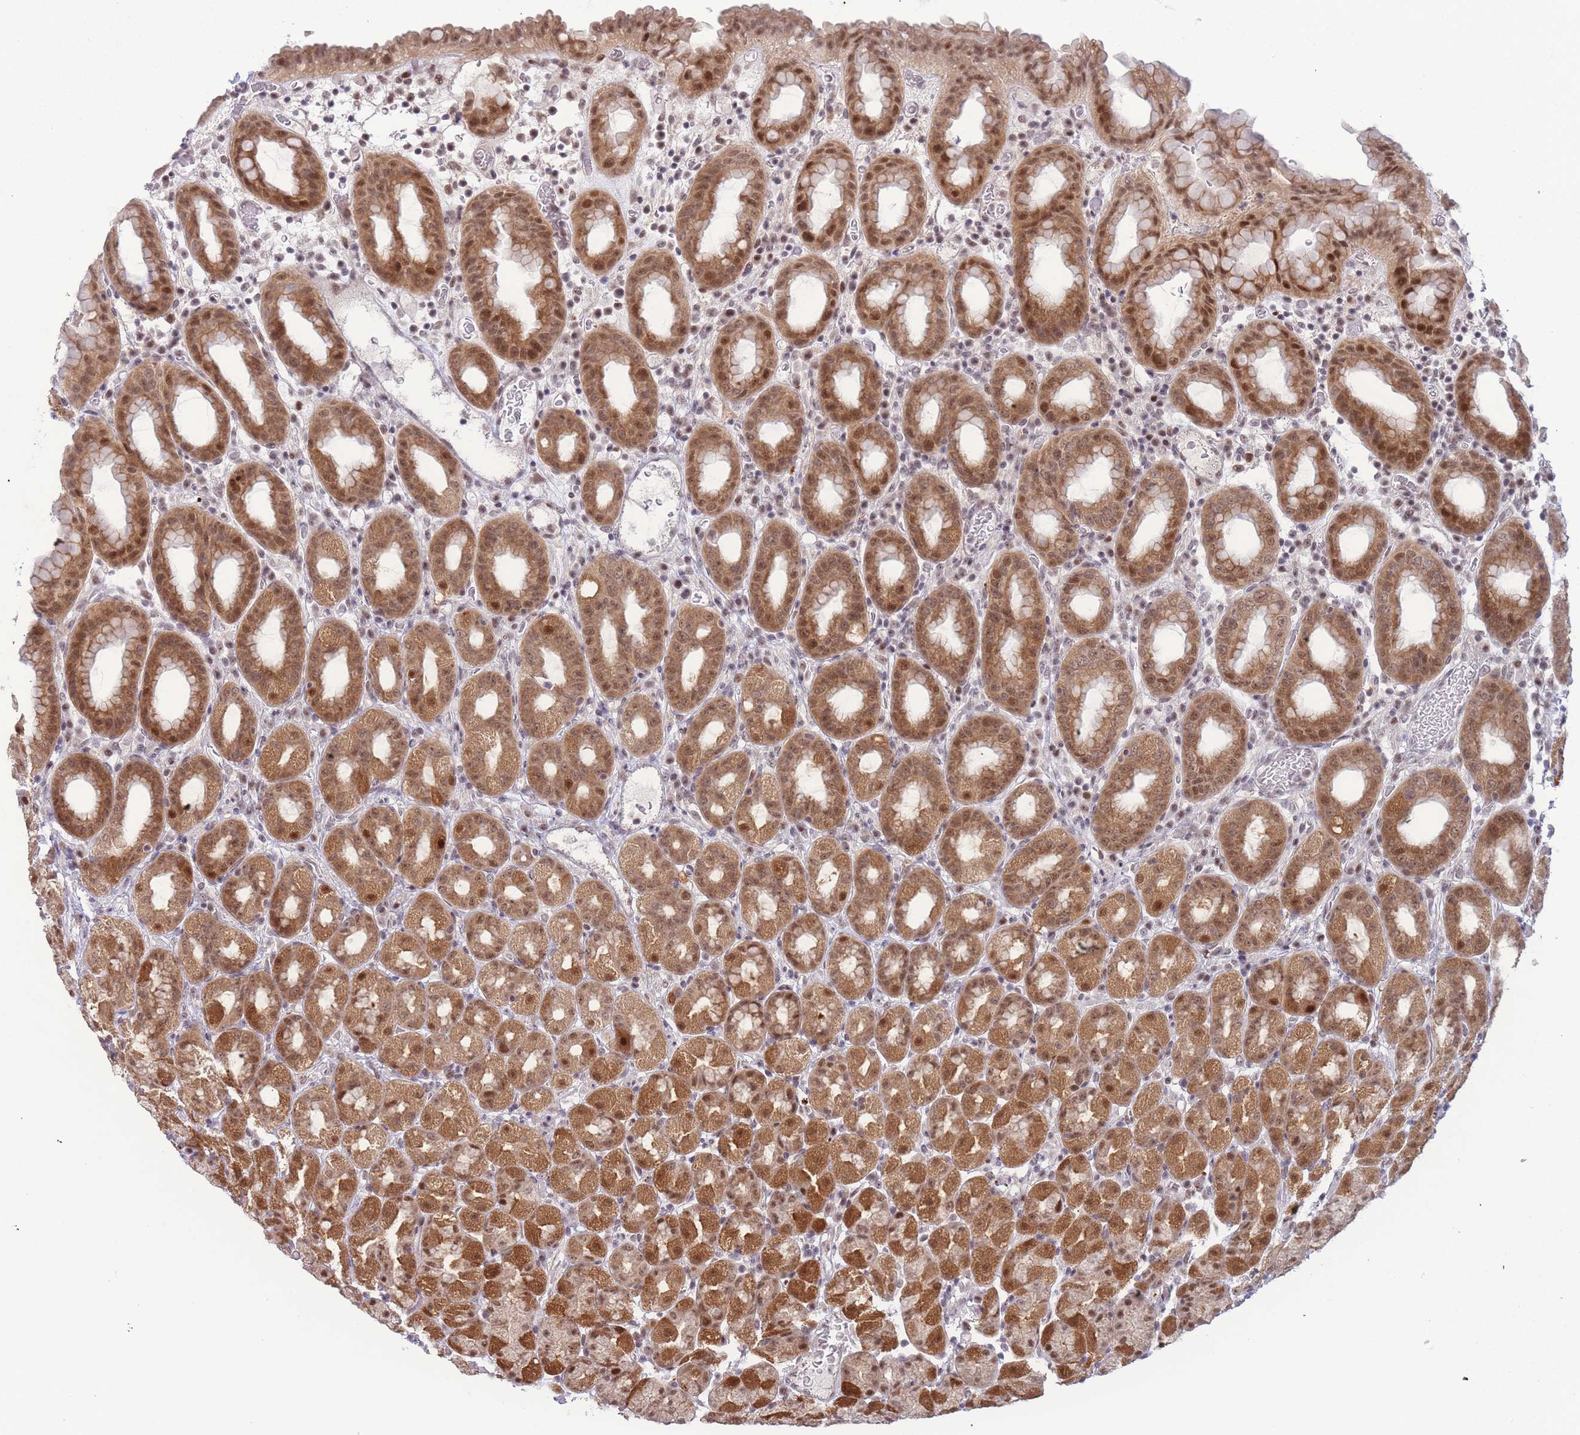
{"staining": {"intensity": "strong", "quantity": ">75%", "location": "cytoplasmic/membranous,nuclear"}, "tissue": "stomach", "cell_type": "Glandular cells", "image_type": "normal", "snomed": [{"axis": "morphology", "description": "Normal tissue, NOS"}, {"axis": "topography", "description": "Stomach, upper"}, {"axis": "topography", "description": "Stomach, lower"}, {"axis": "topography", "description": "Small intestine"}], "caption": "IHC photomicrograph of normal stomach: stomach stained using IHC shows high levels of strong protein expression localized specifically in the cytoplasmic/membranous,nuclear of glandular cells, appearing as a cytoplasmic/membranous,nuclear brown color.", "gene": "DEAF1", "patient": {"sex": "male", "age": 68}}